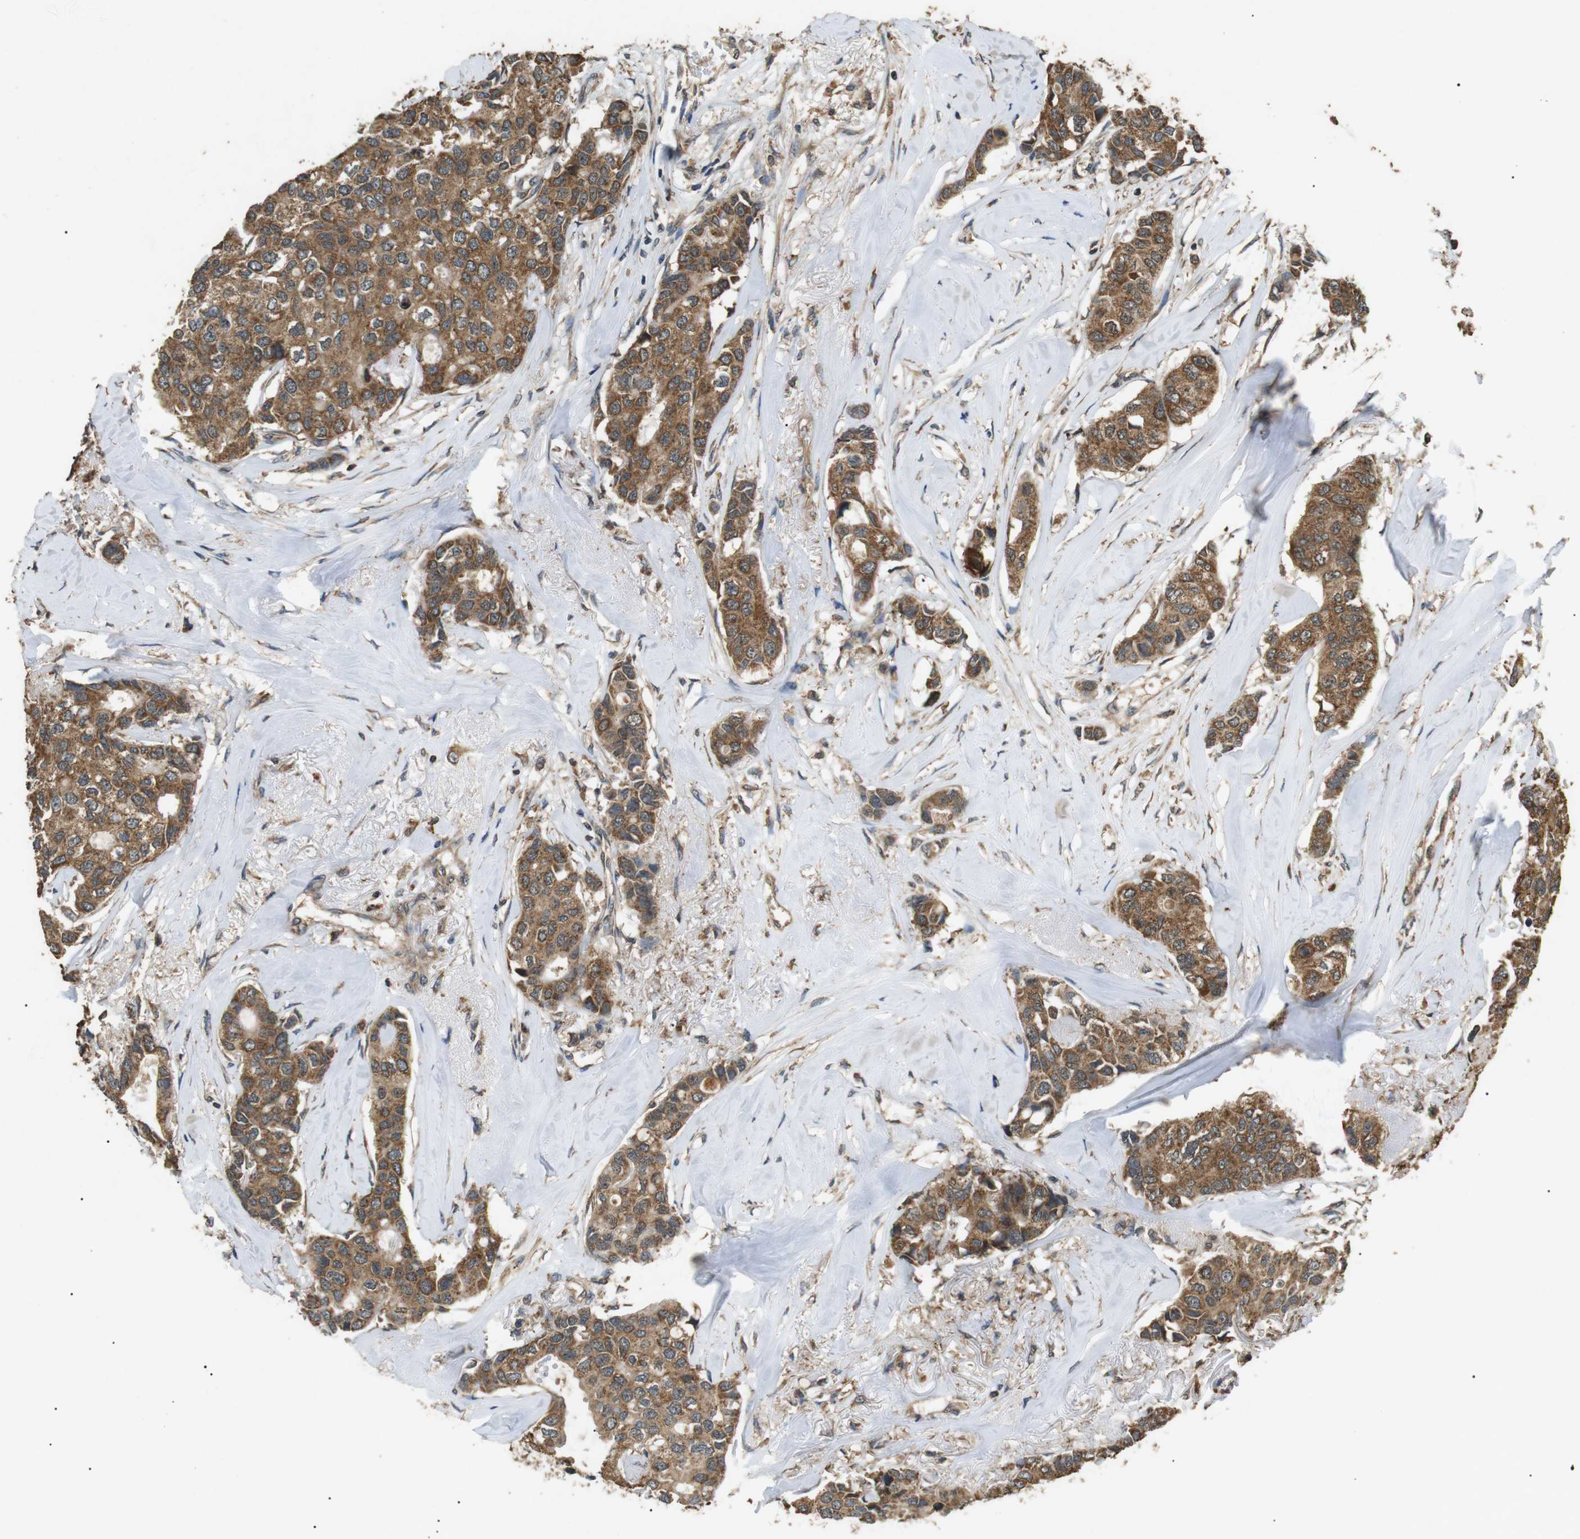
{"staining": {"intensity": "moderate", "quantity": ">75%", "location": "cytoplasmic/membranous"}, "tissue": "breast cancer", "cell_type": "Tumor cells", "image_type": "cancer", "snomed": [{"axis": "morphology", "description": "Duct carcinoma"}, {"axis": "topography", "description": "Breast"}], "caption": "A photomicrograph showing moderate cytoplasmic/membranous positivity in about >75% of tumor cells in intraductal carcinoma (breast), as visualized by brown immunohistochemical staining.", "gene": "TBC1D15", "patient": {"sex": "female", "age": 80}}